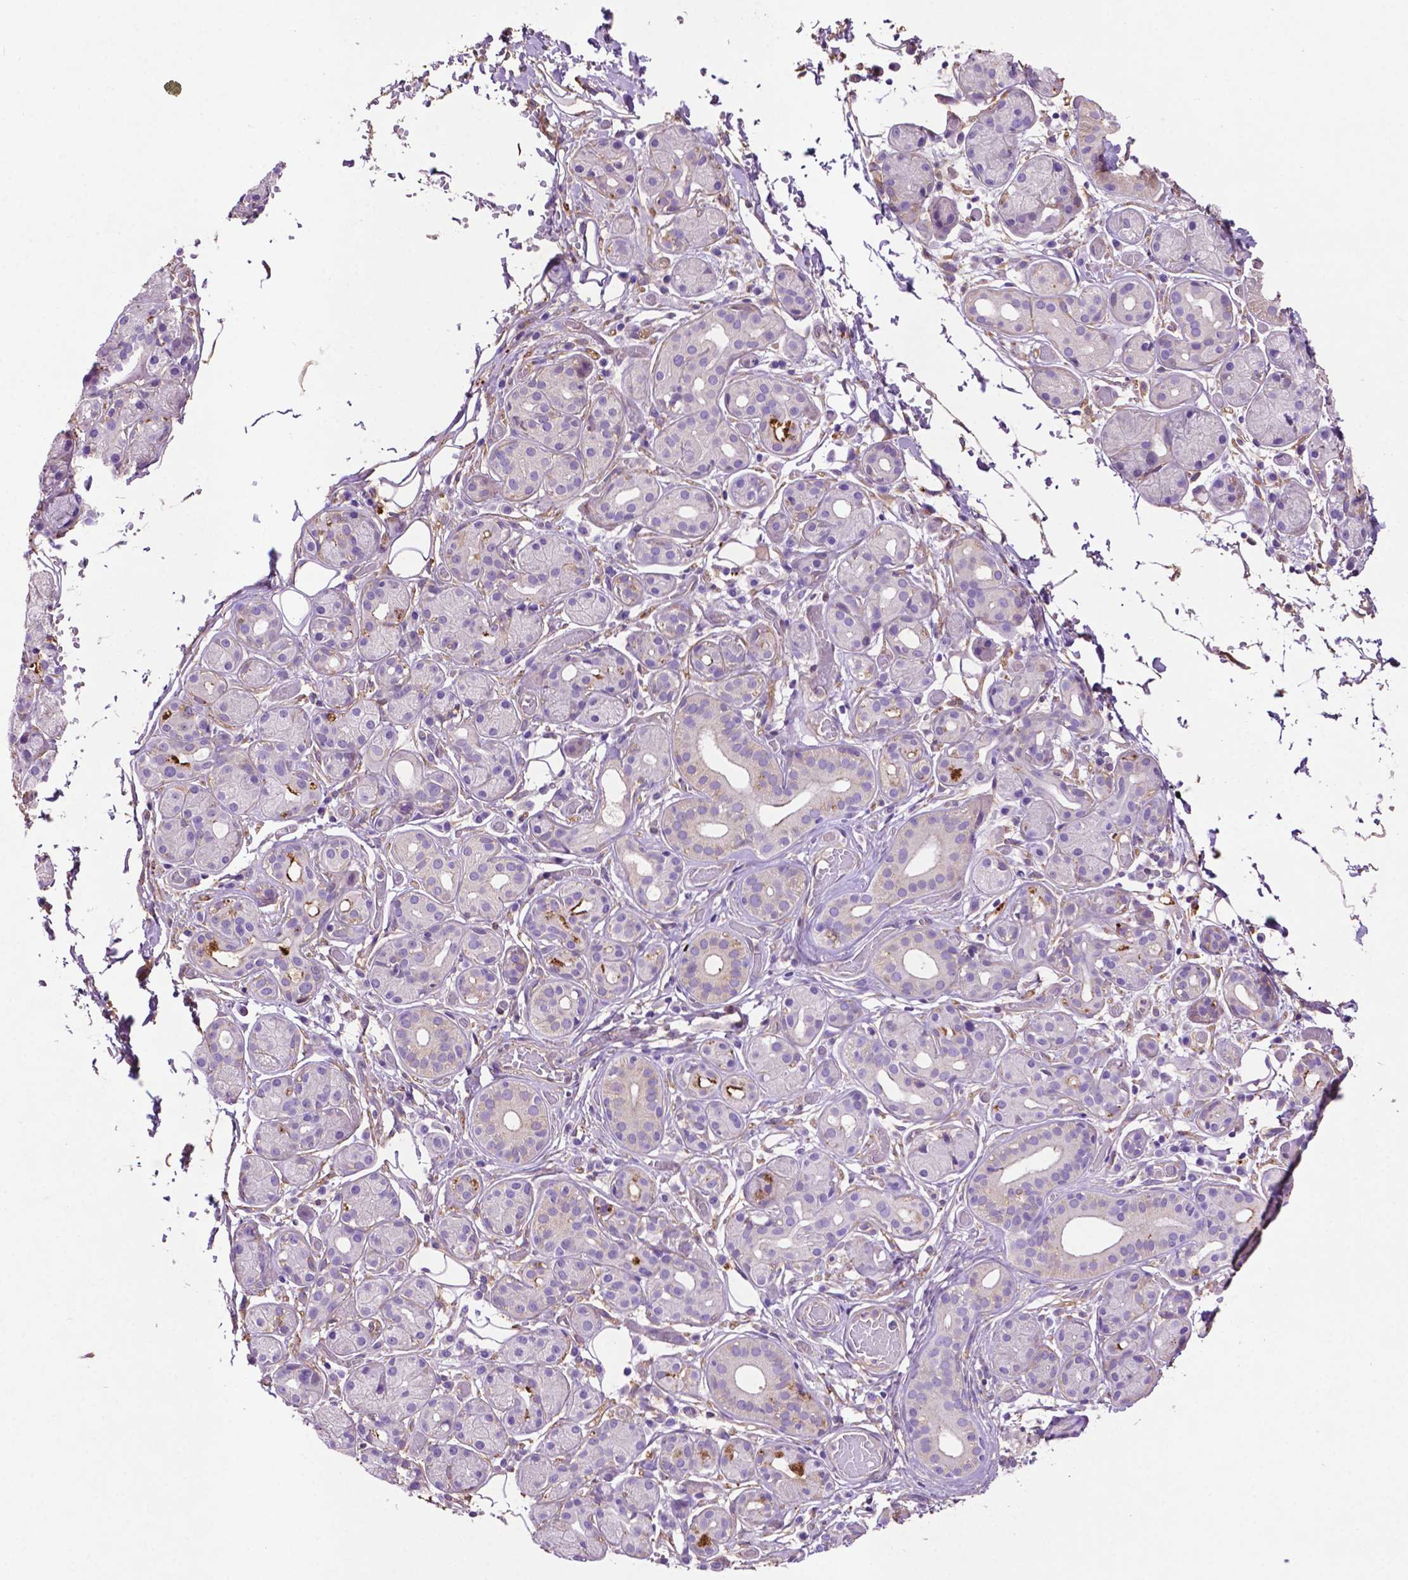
{"staining": {"intensity": "moderate", "quantity": "<25%", "location": "cytoplasmic/membranous"}, "tissue": "salivary gland", "cell_type": "Glandular cells", "image_type": "normal", "snomed": [{"axis": "morphology", "description": "Normal tissue, NOS"}, {"axis": "topography", "description": "Salivary gland"}, {"axis": "topography", "description": "Peripheral nerve tissue"}], "caption": "Immunohistochemical staining of unremarkable salivary gland shows <25% levels of moderate cytoplasmic/membranous protein positivity in approximately <25% of glandular cells. (Stains: DAB (3,3'-diaminobenzidine) in brown, nuclei in blue, Microscopy: brightfield microscopy at high magnification).", "gene": "GDPD5", "patient": {"sex": "male", "age": 71}}